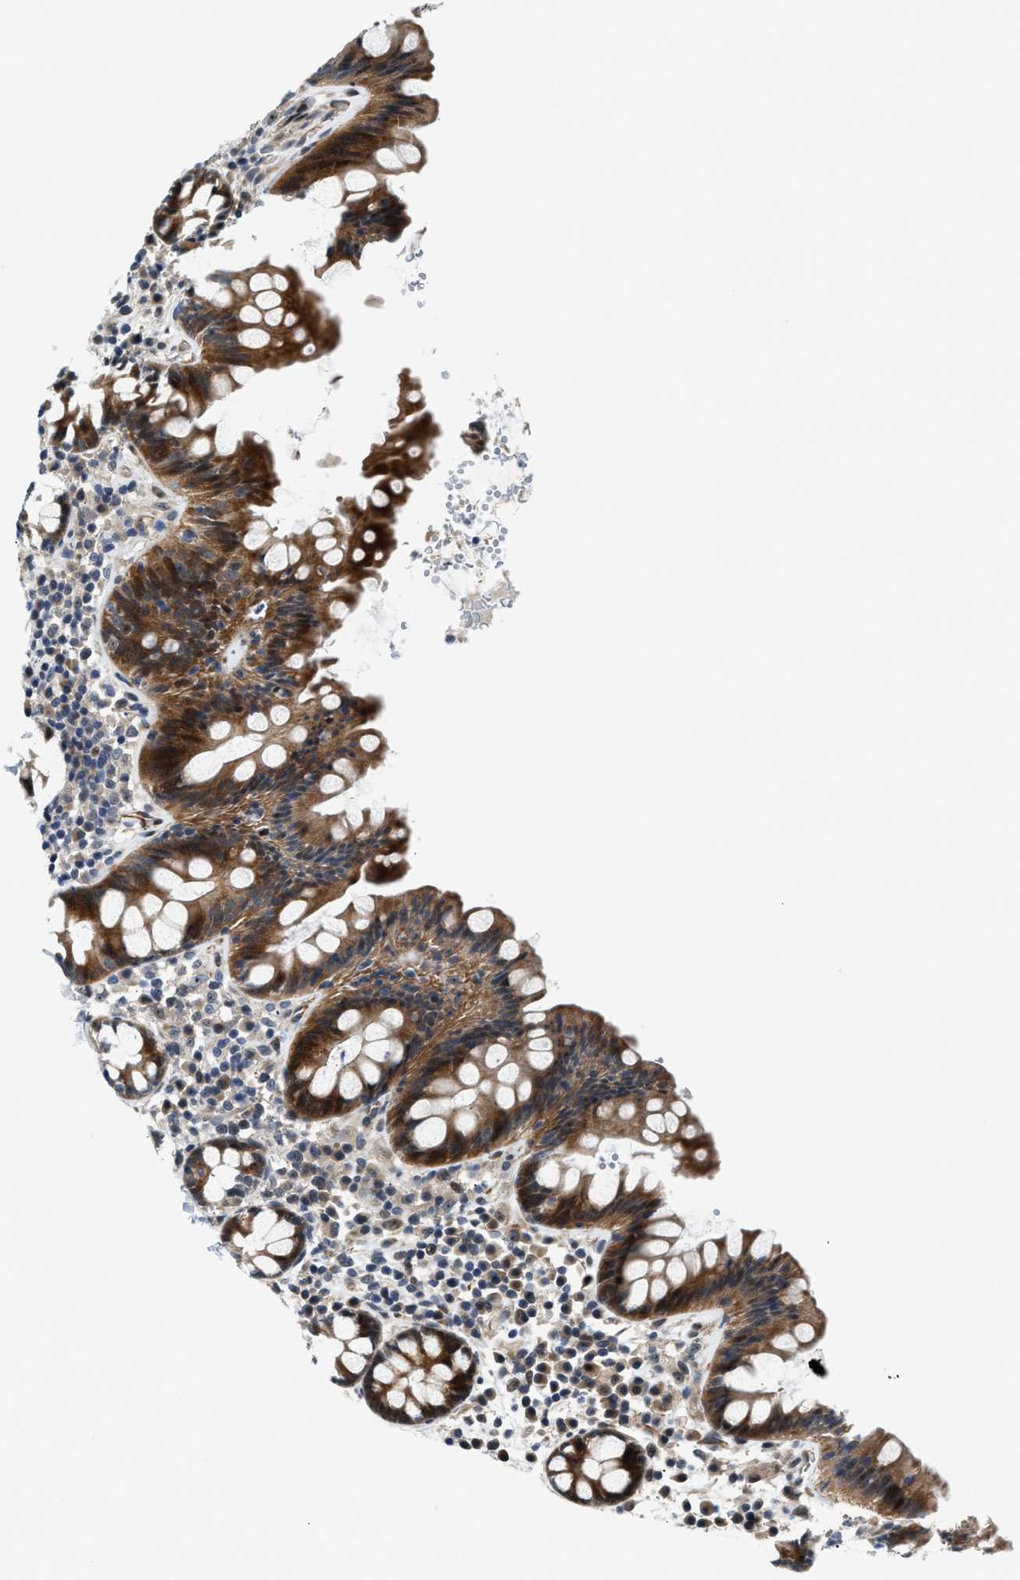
{"staining": {"intensity": "moderate", "quantity": ">75%", "location": "cytoplasmic/membranous"}, "tissue": "colon", "cell_type": "Endothelial cells", "image_type": "normal", "snomed": [{"axis": "morphology", "description": "Normal tissue, NOS"}, {"axis": "topography", "description": "Colon"}], "caption": "This is a histology image of immunohistochemistry staining of normal colon, which shows moderate expression in the cytoplasmic/membranous of endothelial cells.", "gene": "ALDH3A2", "patient": {"sex": "female", "age": 80}}